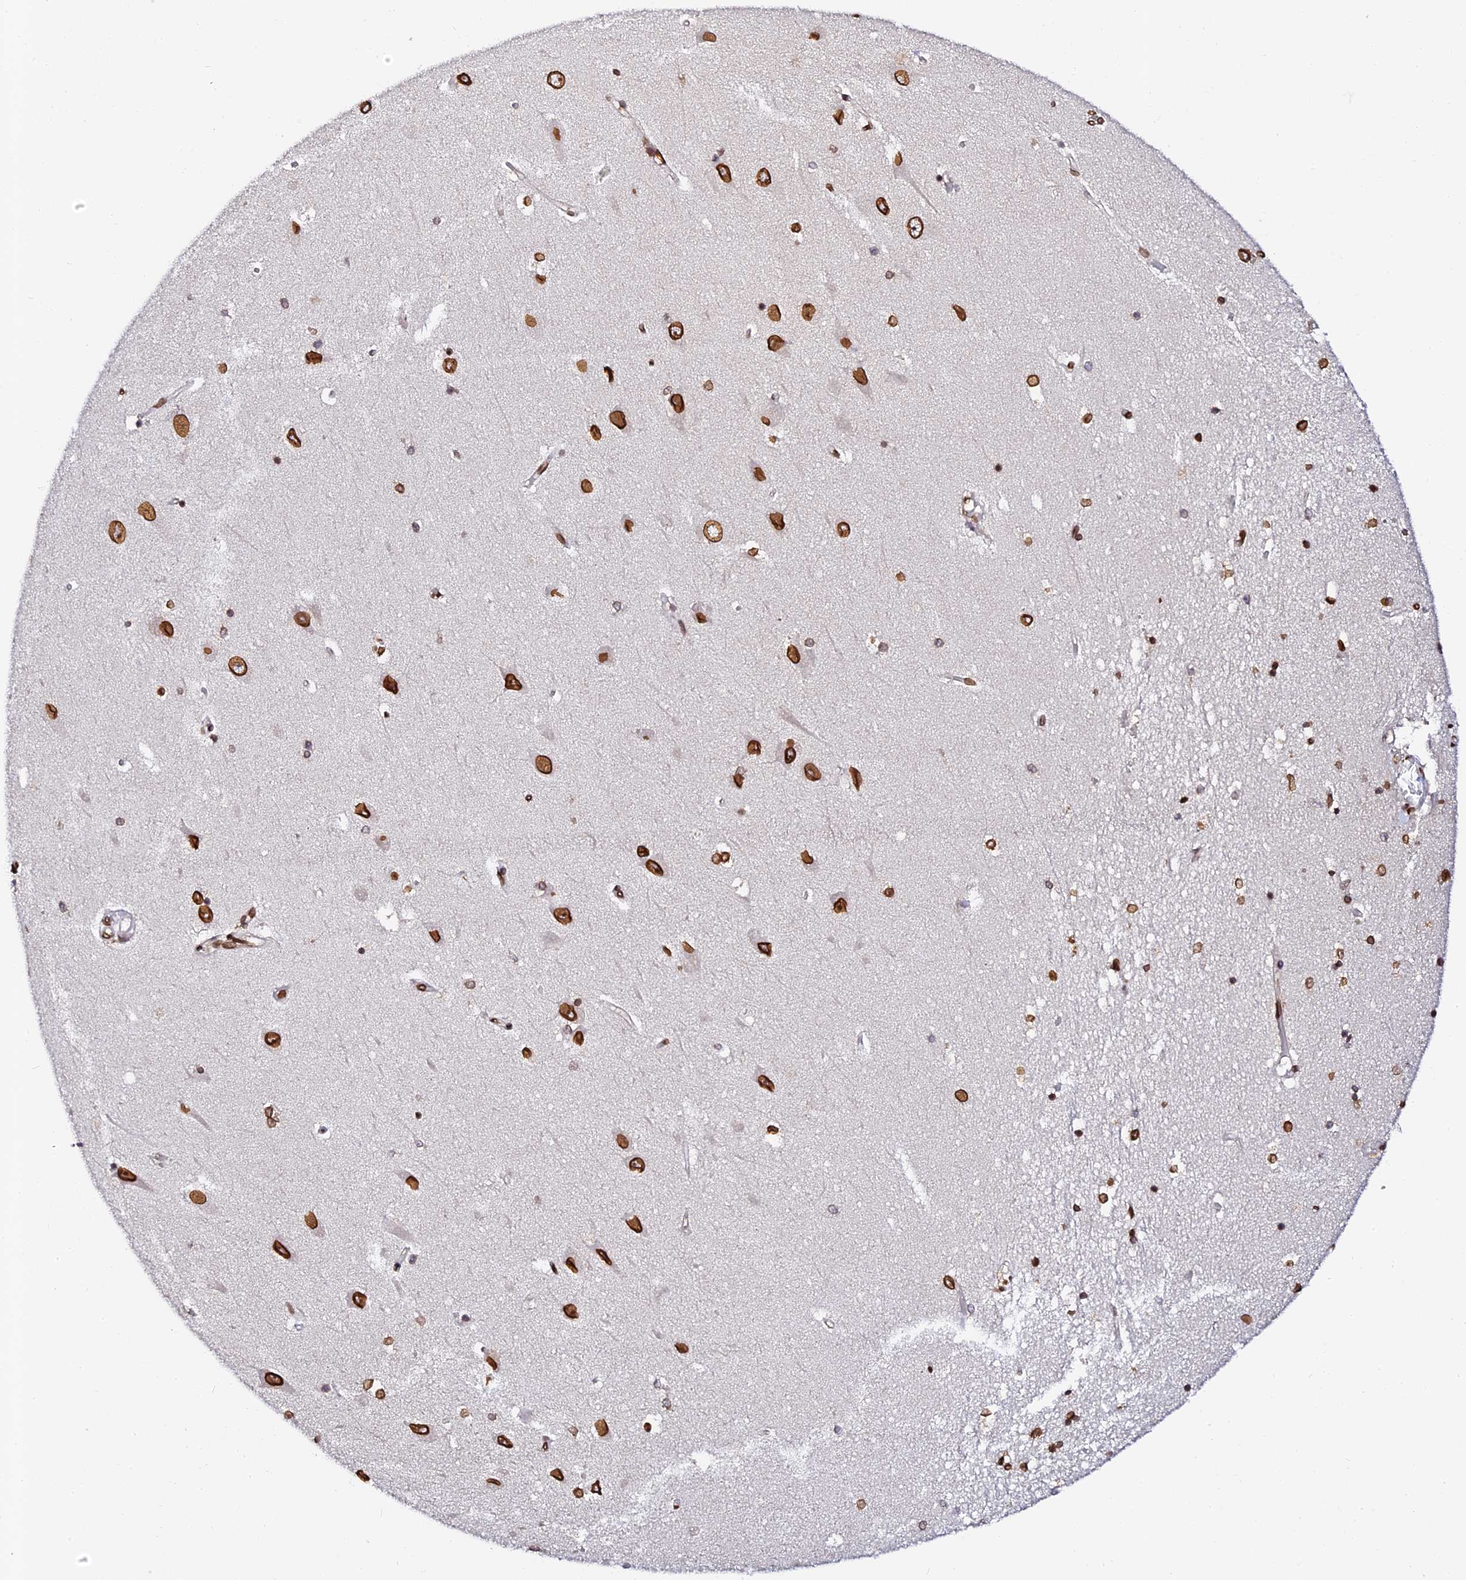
{"staining": {"intensity": "strong", "quantity": ">75%", "location": "cytoplasmic/membranous,nuclear"}, "tissue": "hippocampus", "cell_type": "Glial cells", "image_type": "normal", "snomed": [{"axis": "morphology", "description": "Normal tissue, NOS"}, {"axis": "topography", "description": "Hippocampus"}], "caption": "A high-resolution histopathology image shows immunohistochemistry staining of benign hippocampus, which reveals strong cytoplasmic/membranous,nuclear expression in approximately >75% of glial cells.", "gene": "ANAPC5", "patient": {"sex": "male", "age": 45}}